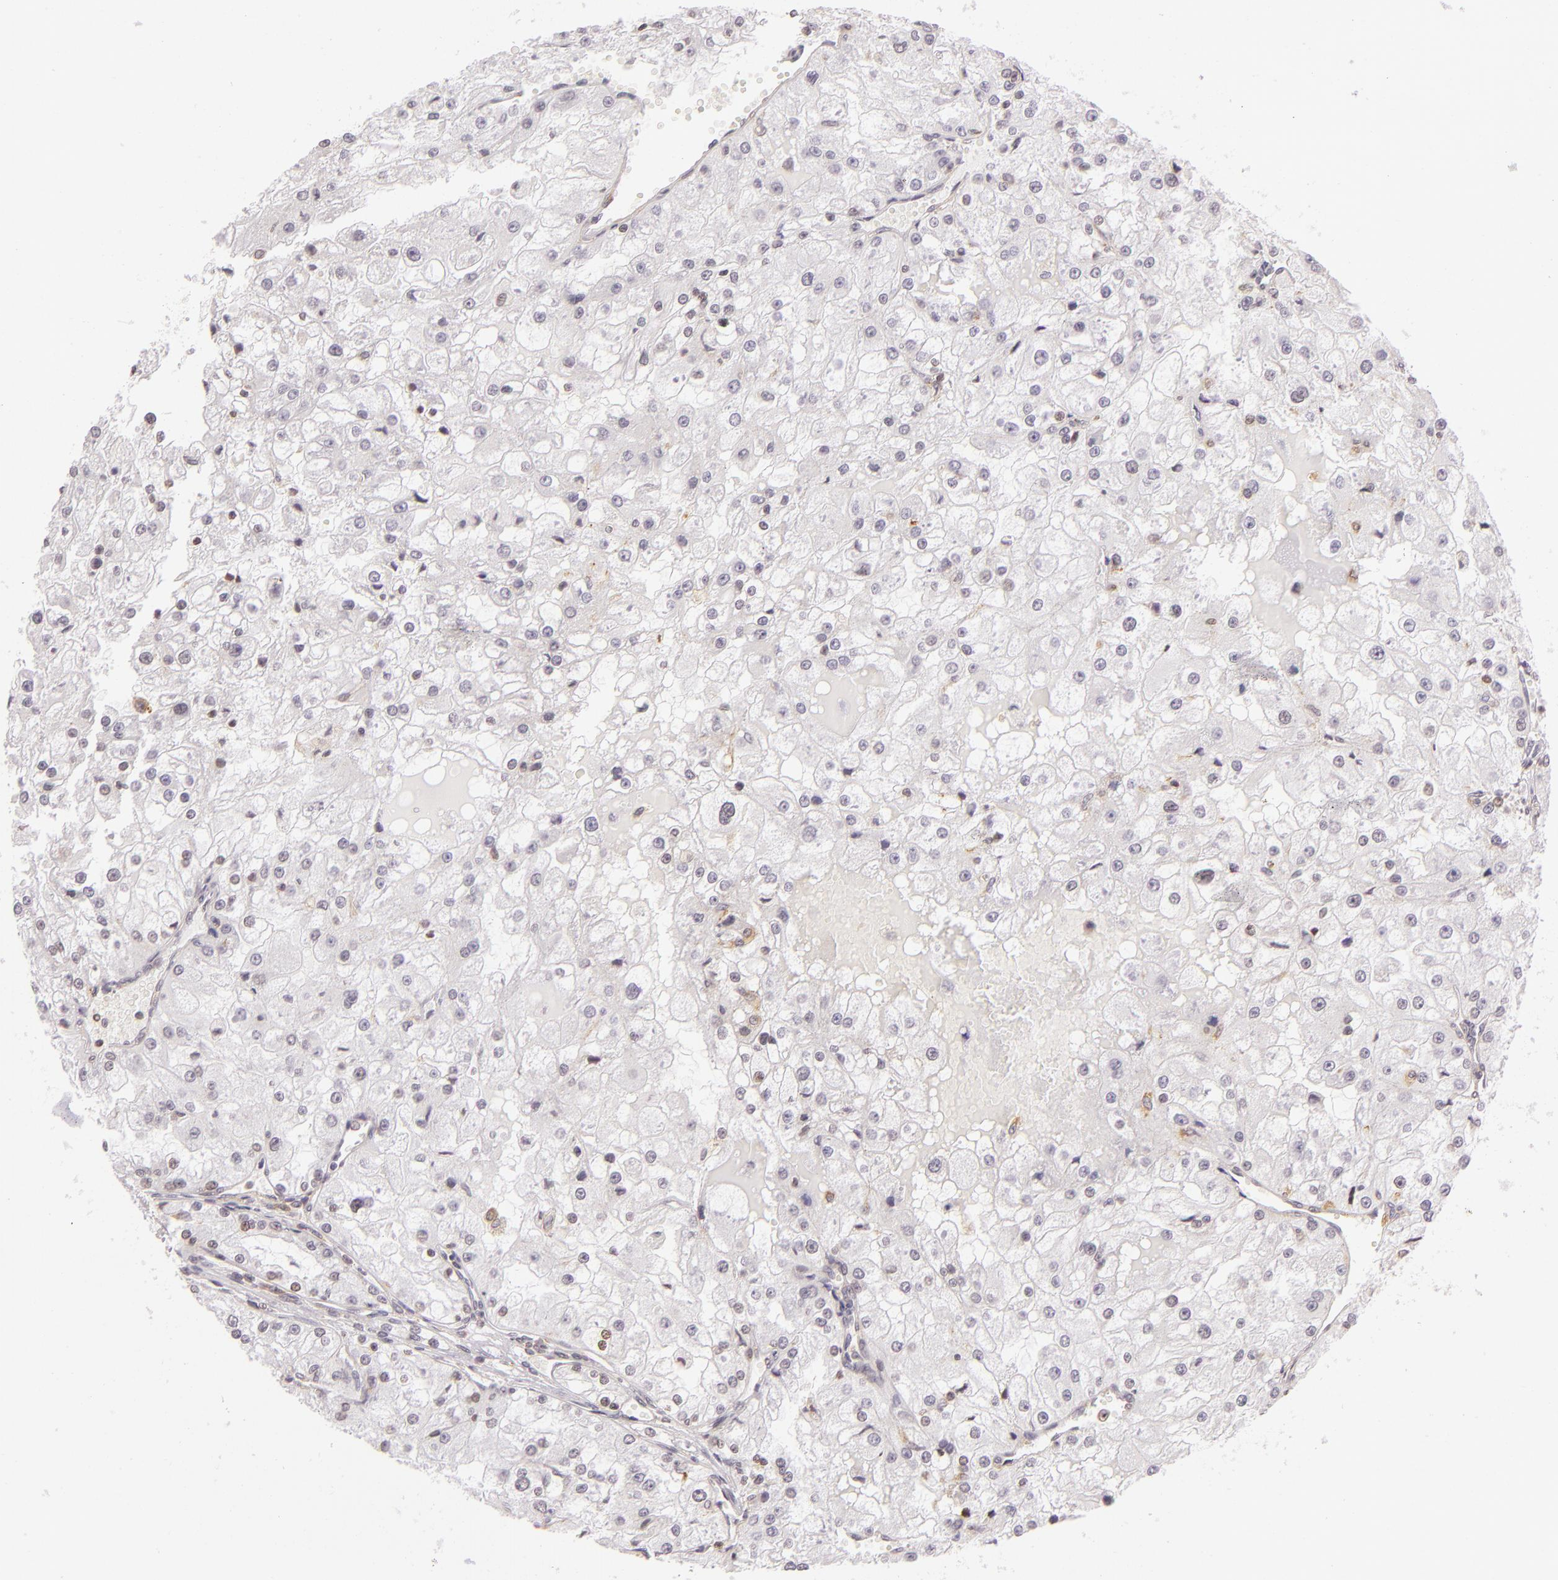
{"staining": {"intensity": "weak", "quantity": "<25%", "location": "cytoplasmic/membranous"}, "tissue": "renal cancer", "cell_type": "Tumor cells", "image_type": "cancer", "snomed": [{"axis": "morphology", "description": "Adenocarcinoma, NOS"}, {"axis": "topography", "description": "Kidney"}], "caption": "The image reveals no staining of tumor cells in renal cancer (adenocarcinoma). Brightfield microscopy of immunohistochemistry stained with DAB (brown) and hematoxylin (blue), captured at high magnification.", "gene": "IMPDH1", "patient": {"sex": "female", "age": 74}}